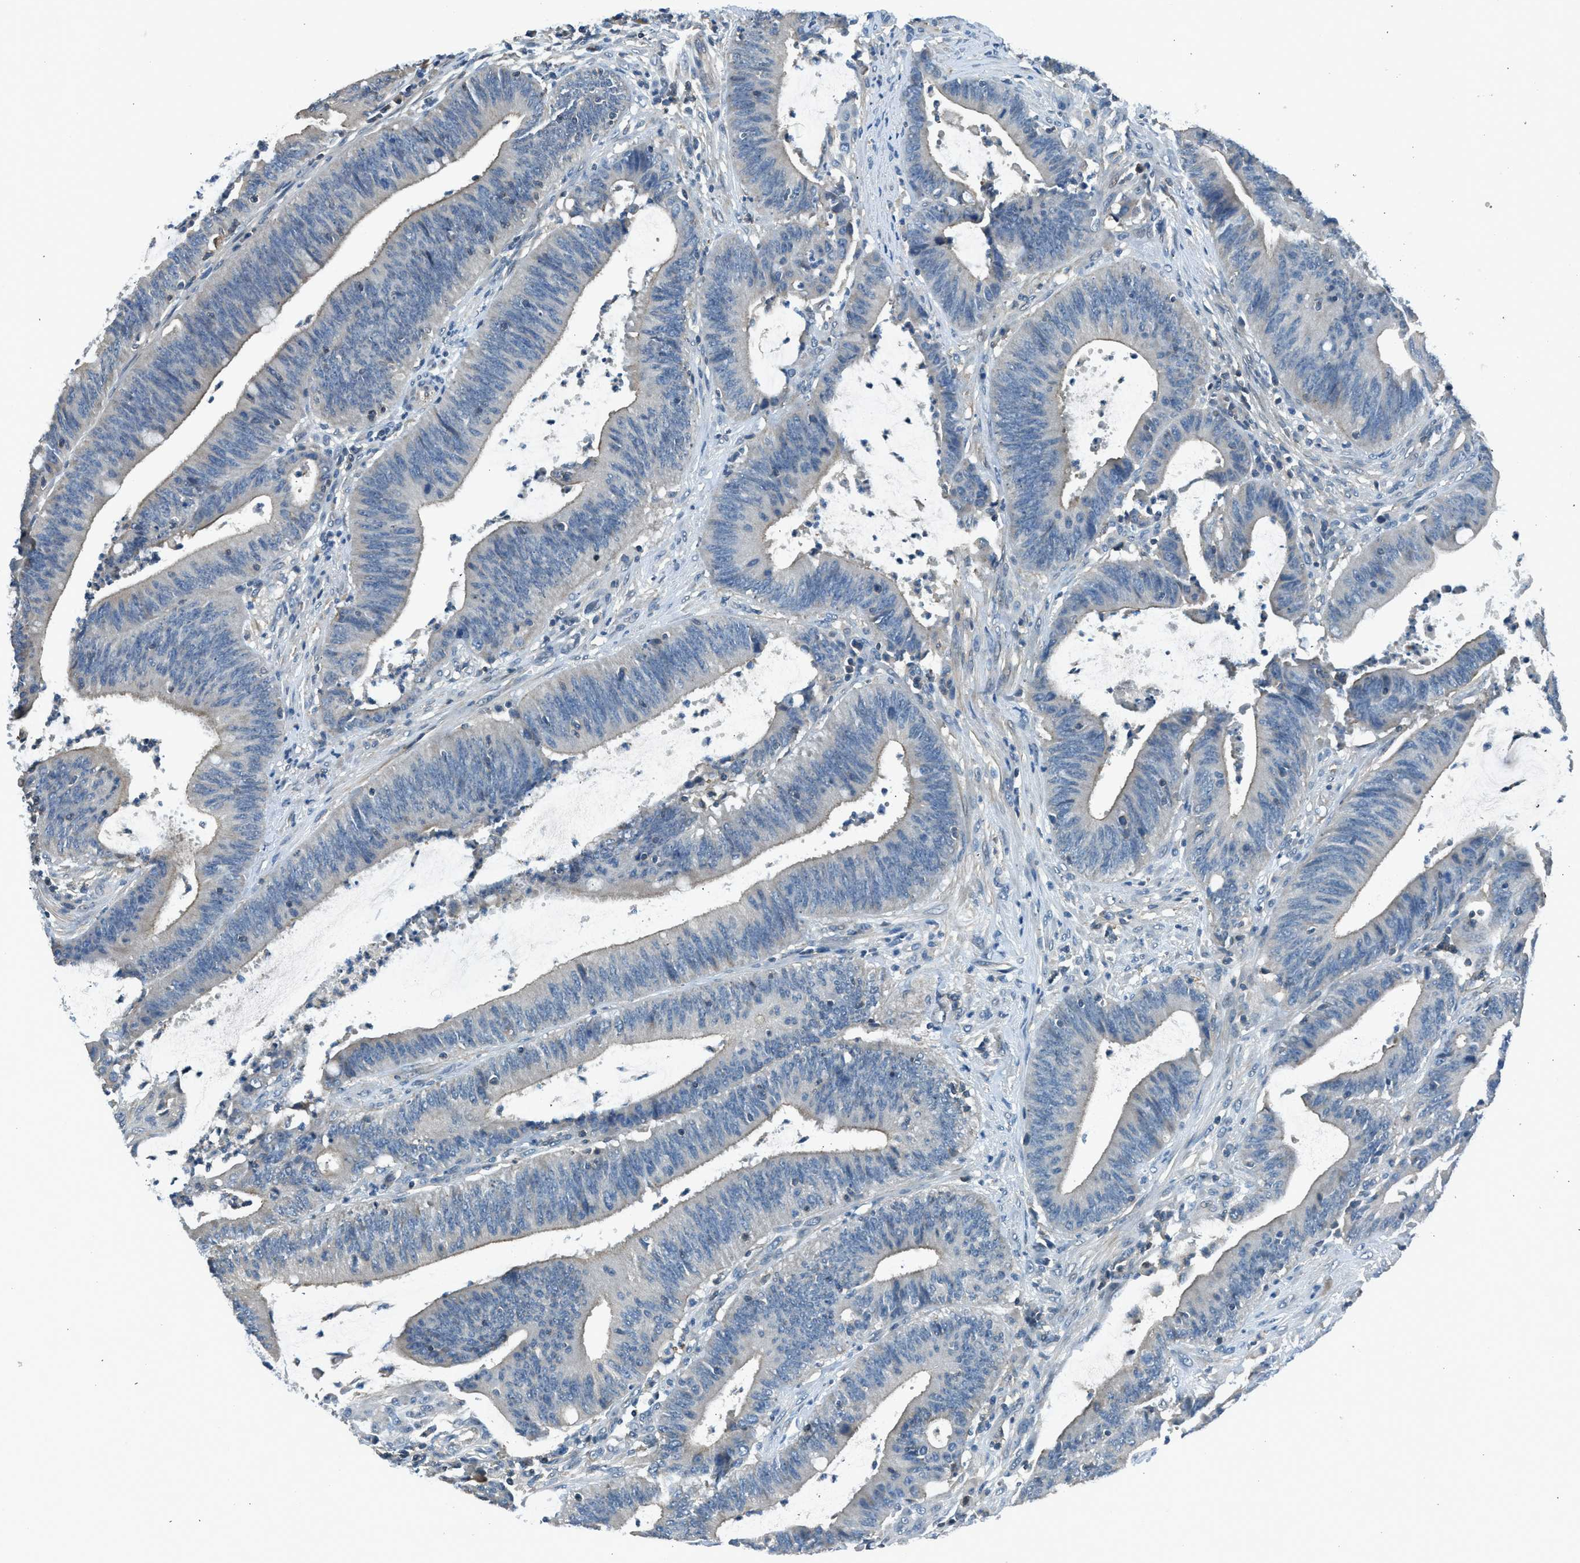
{"staining": {"intensity": "weak", "quantity": "25%-75%", "location": "cytoplasmic/membranous"}, "tissue": "colorectal cancer", "cell_type": "Tumor cells", "image_type": "cancer", "snomed": [{"axis": "morphology", "description": "Normal tissue, NOS"}, {"axis": "morphology", "description": "Adenocarcinoma, NOS"}, {"axis": "topography", "description": "Rectum"}], "caption": "Immunohistochemistry staining of colorectal cancer, which demonstrates low levels of weak cytoplasmic/membranous expression in about 25%-75% of tumor cells indicating weak cytoplasmic/membranous protein staining. The staining was performed using DAB (brown) for protein detection and nuclei were counterstained in hematoxylin (blue).", "gene": "LMLN", "patient": {"sex": "female", "age": 66}}